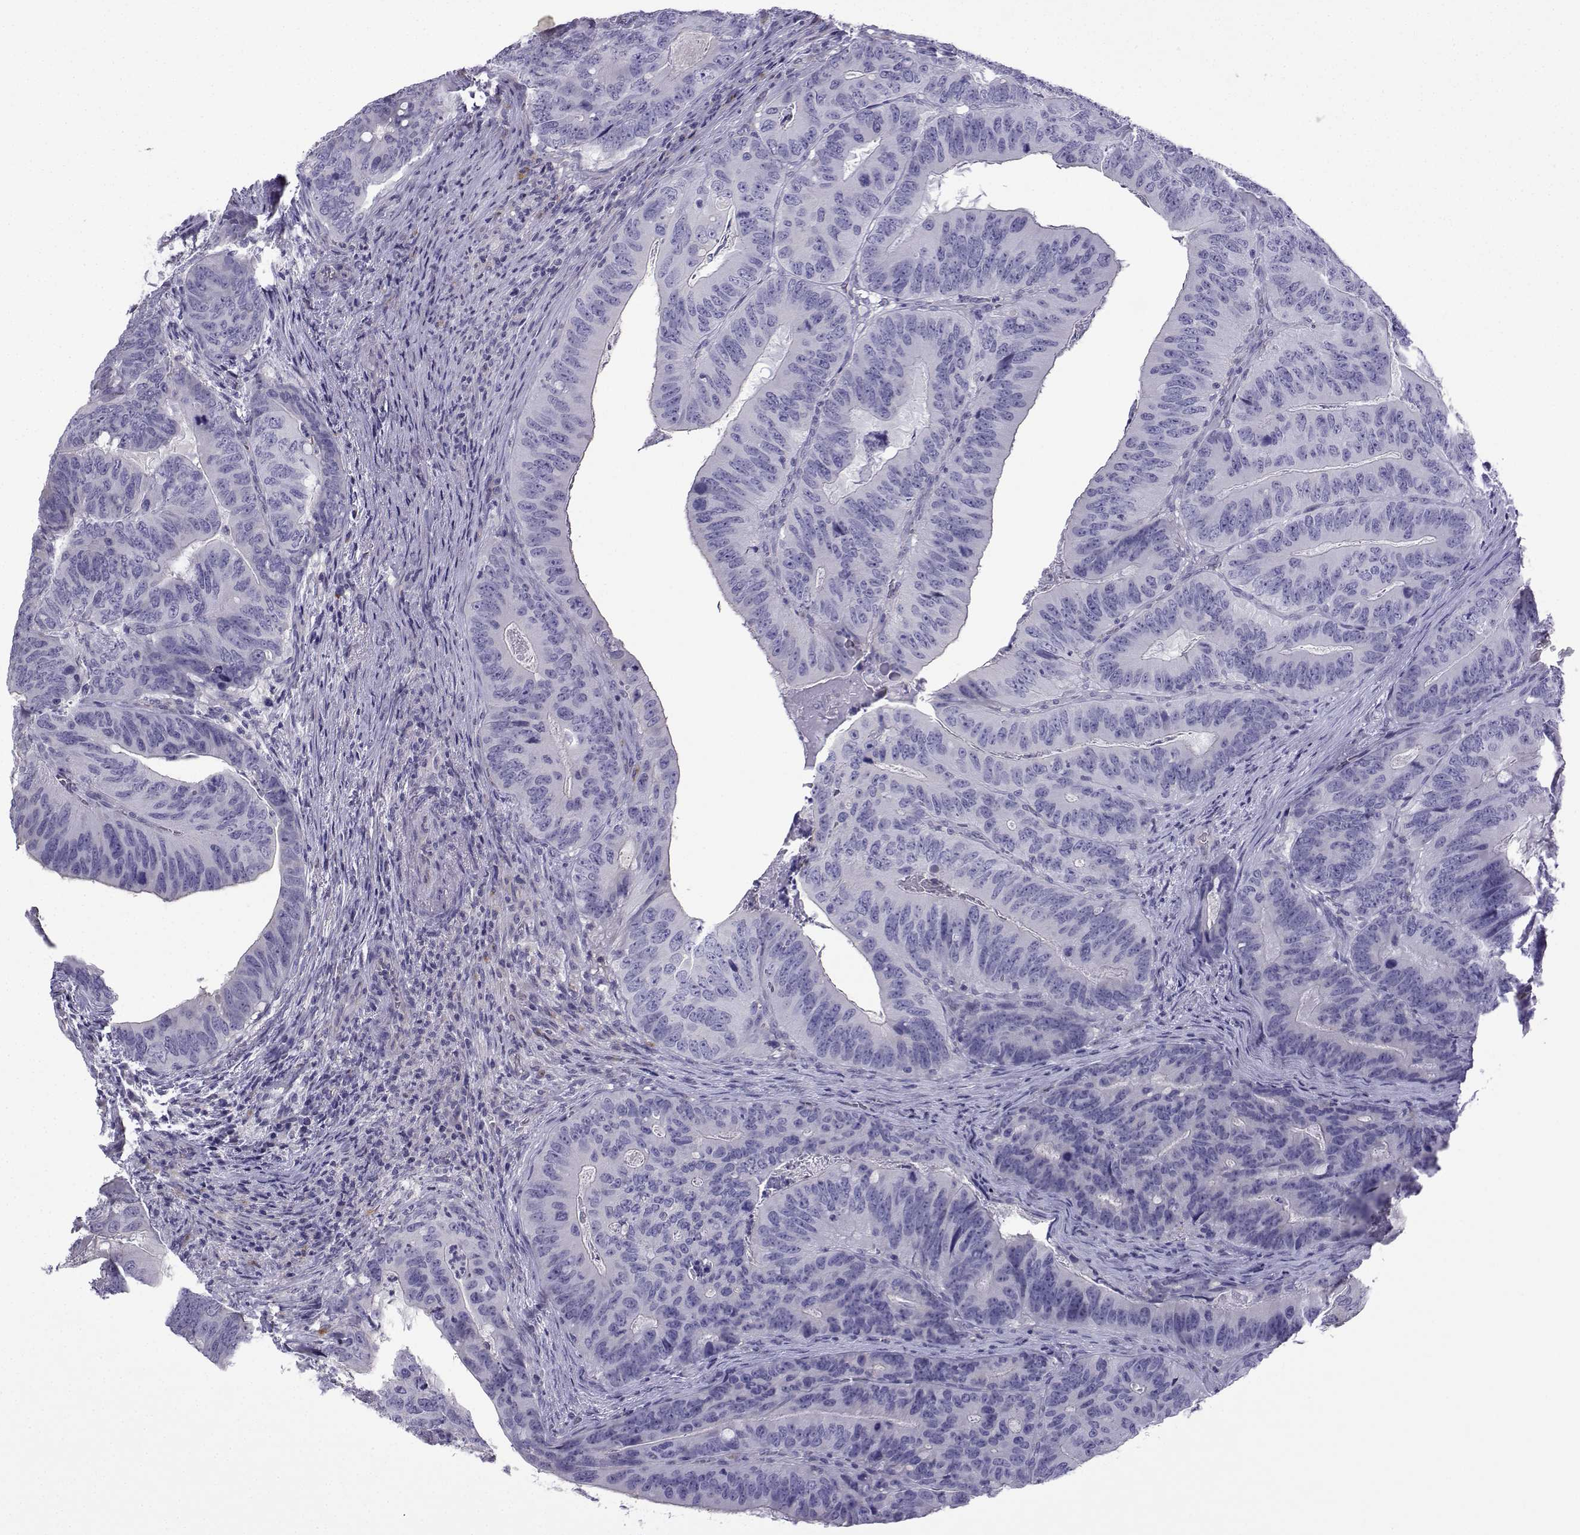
{"staining": {"intensity": "negative", "quantity": "none", "location": "none"}, "tissue": "colorectal cancer", "cell_type": "Tumor cells", "image_type": "cancer", "snomed": [{"axis": "morphology", "description": "Adenocarcinoma, NOS"}, {"axis": "topography", "description": "Colon"}], "caption": "Tumor cells are negative for protein expression in human colorectal cancer.", "gene": "CFAP70", "patient": {"sex": "male", "age": 79}}